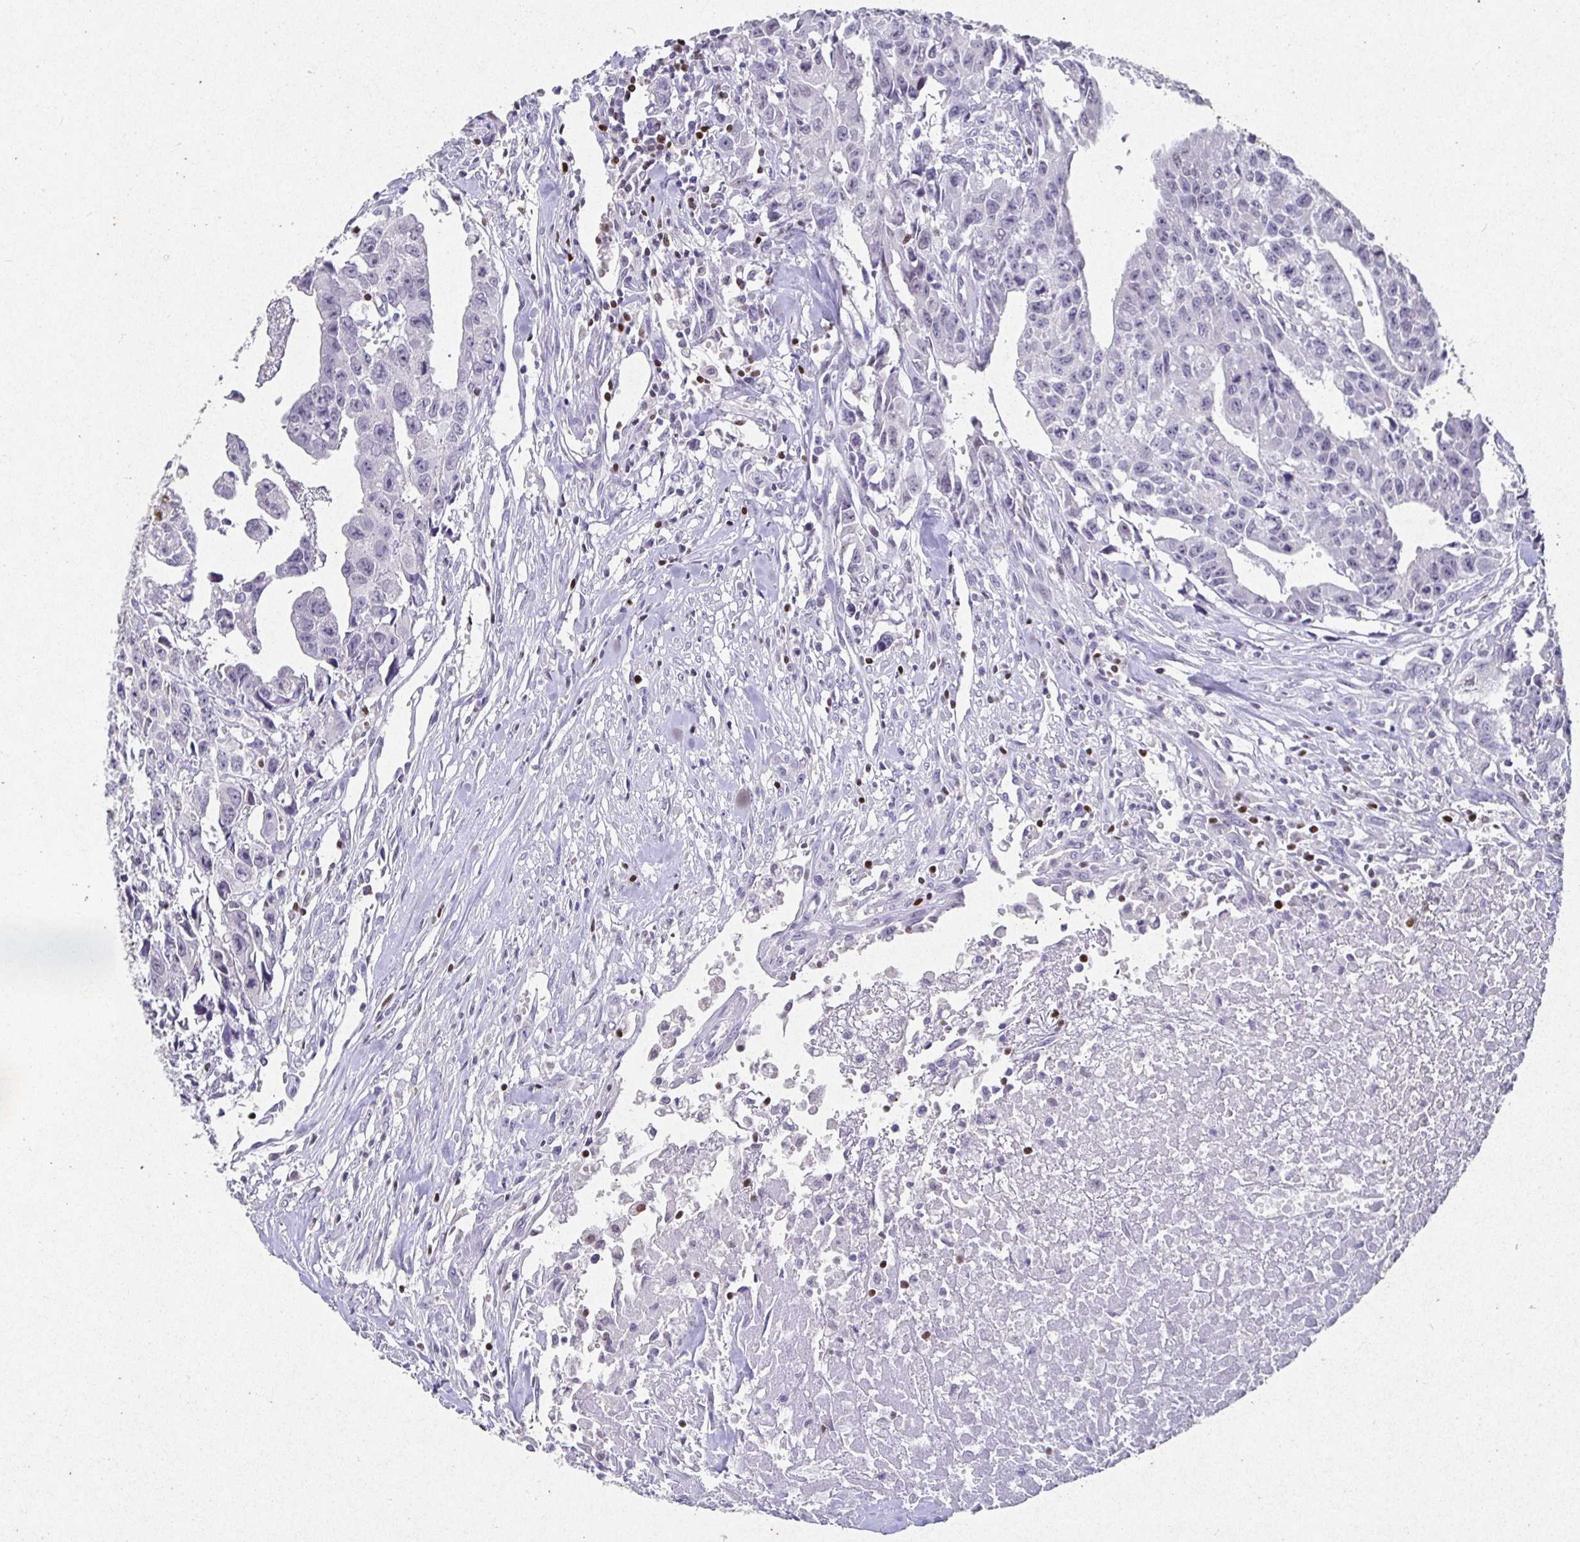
{"staining": {"intensity": "negative", "quantity": "none", "location": "none"}, "tissue": "testis cancer", "cell_type": "Tumor cells", "image_type": "cancer", "snomed": [{"axis": "morphology", "description": "Carcinoma, Embryonal, NOS"}, {"axis": "morphology", "description": "Teratoma, malignant, NOS"}, {"axis": "topography", "description": "Testis"}], "caption": "This is a photomicrograph of immunohistochemistry staining of embryonal carcinoma (testis), which shows no expression in tumor cells.", "gene": "SATB1", "patient": {"sex": "male", "age": 24}}